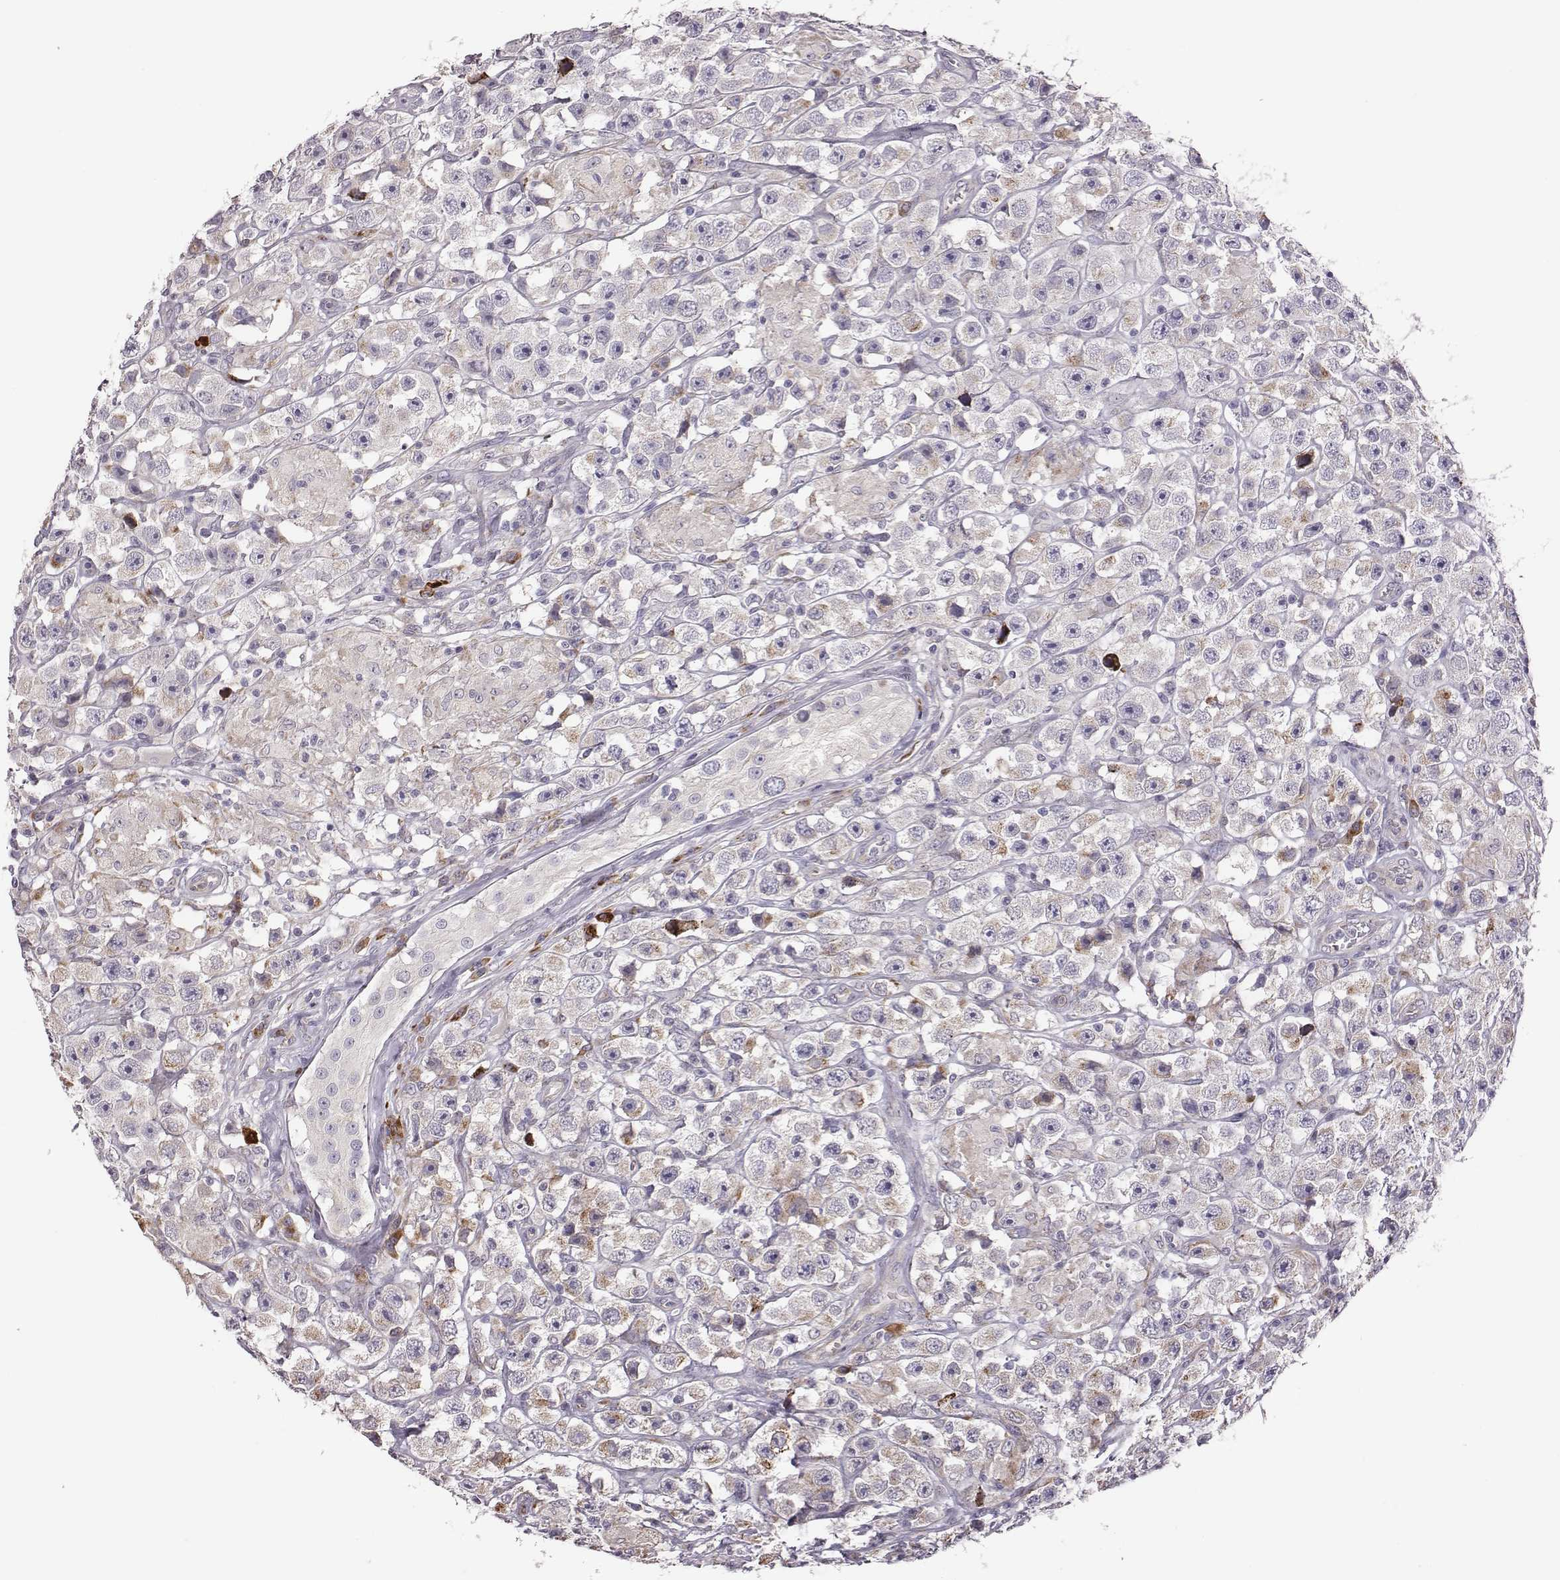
{"staining": {"intensity": "moderate", "quantity": ">75%", "location": "cytoplasmic/membranous"}, "tissue": "testis cancer", "cell_type": "Tumor cells", "image_type": "cancer", "snomed": [{"axis": "morphology", "description": "Seminoma, NOS"}, {"axis": "topography", "description": "Testis"}], "caption": "Seminoma (testis) was stained to show a protein in brown. There is medium levels of moderate cytoplasmic/membranous staining in about >75% of tumor cells.", "gene": "SELENOI", "patient": {"sex": "male", "age": 45}}